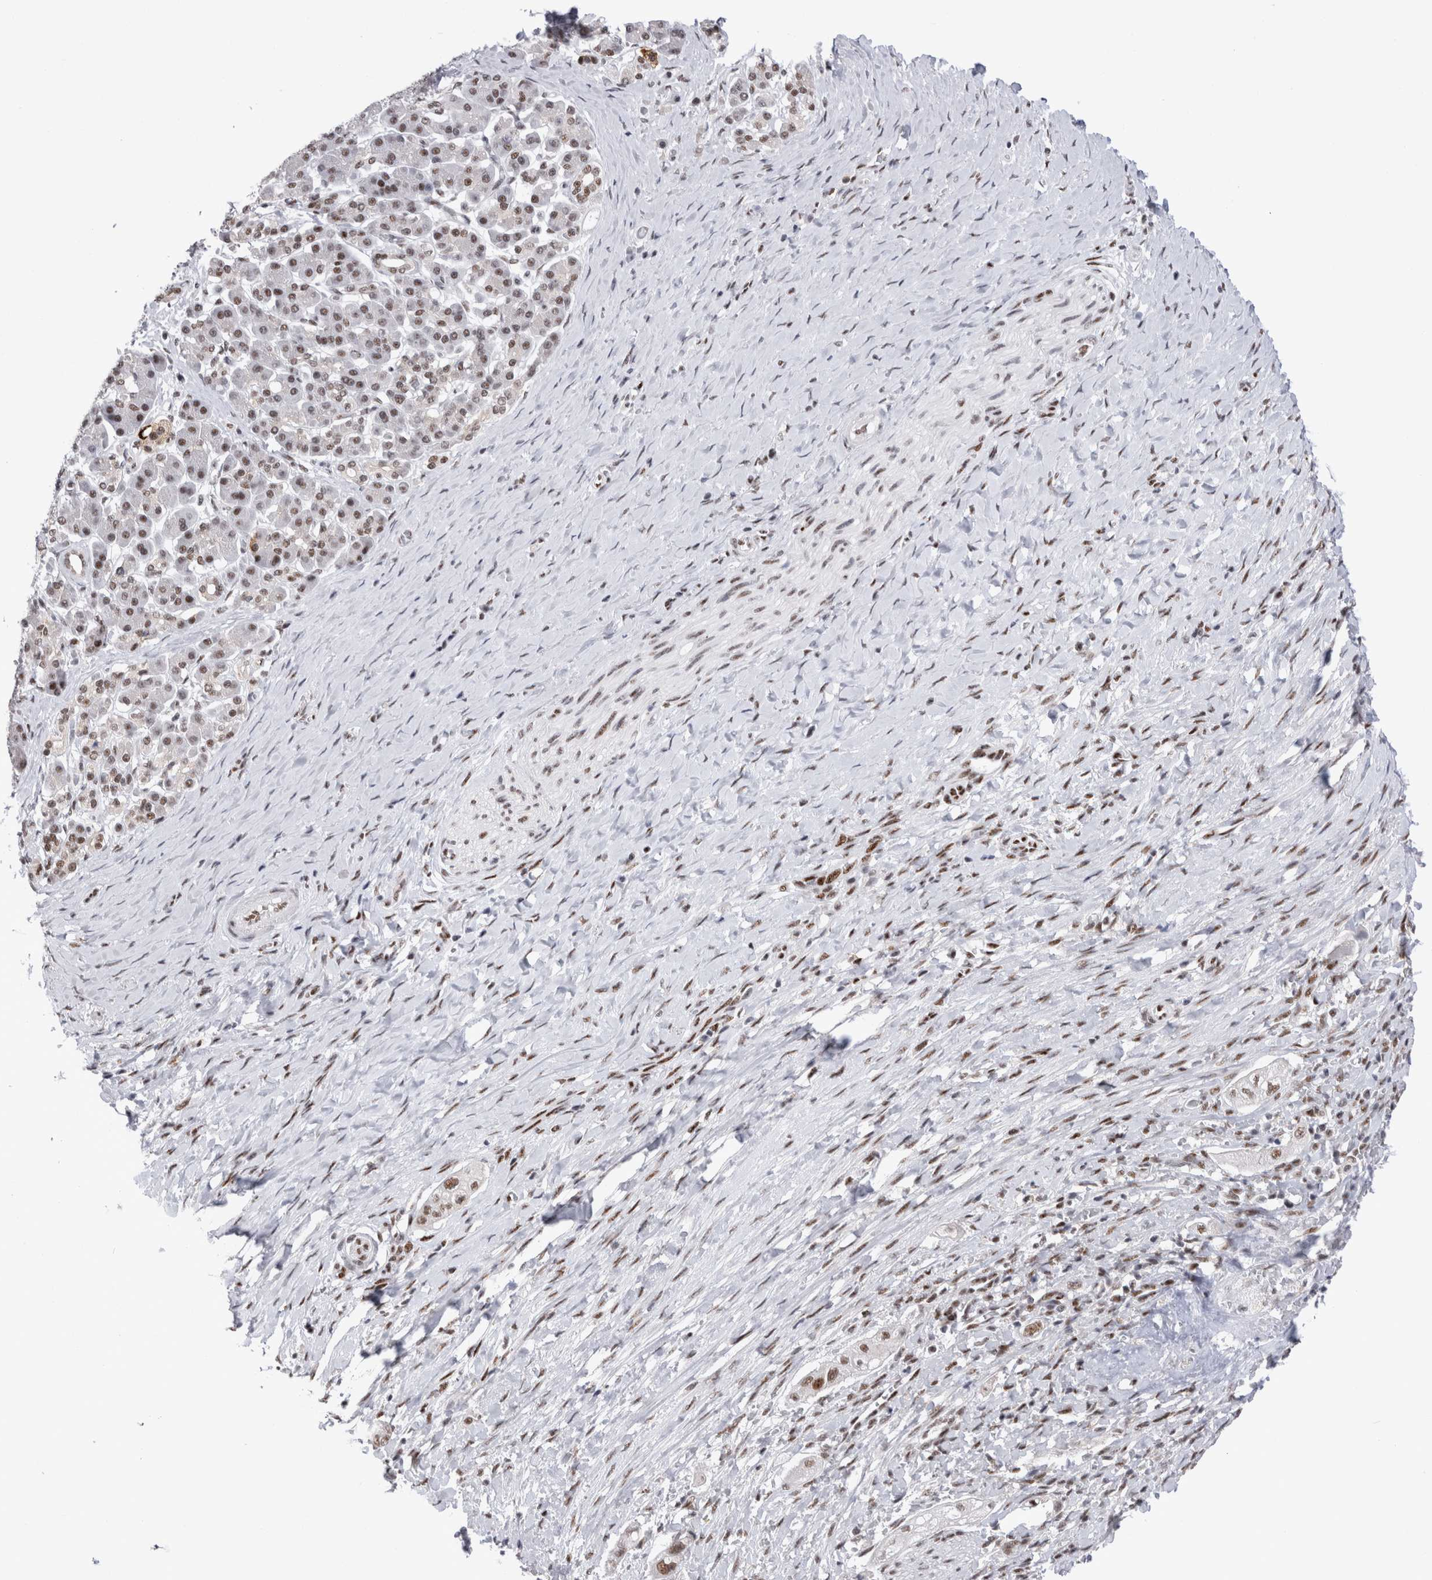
{"staining": {"intensity": "moderate", "quantity": ">75%", "location": "nuclear"}, "tissue": "pancreatic cancer", "cell_type": "Tumor cells", "image_type": "cancer", "snomed": [{"axis": "morphology", "description": "Adenocarcinoma, NOS"}, {"axis": "topography", "description": "Pancreas"}], "caption": "There is medium levels of moderate nuclear positivity in tumor cells of pancreatic cancer, as demonstrated by immunohistochemical staining (brown color).", "gene": "RBM6", "patient": {"sex": "male", "age": 58}}